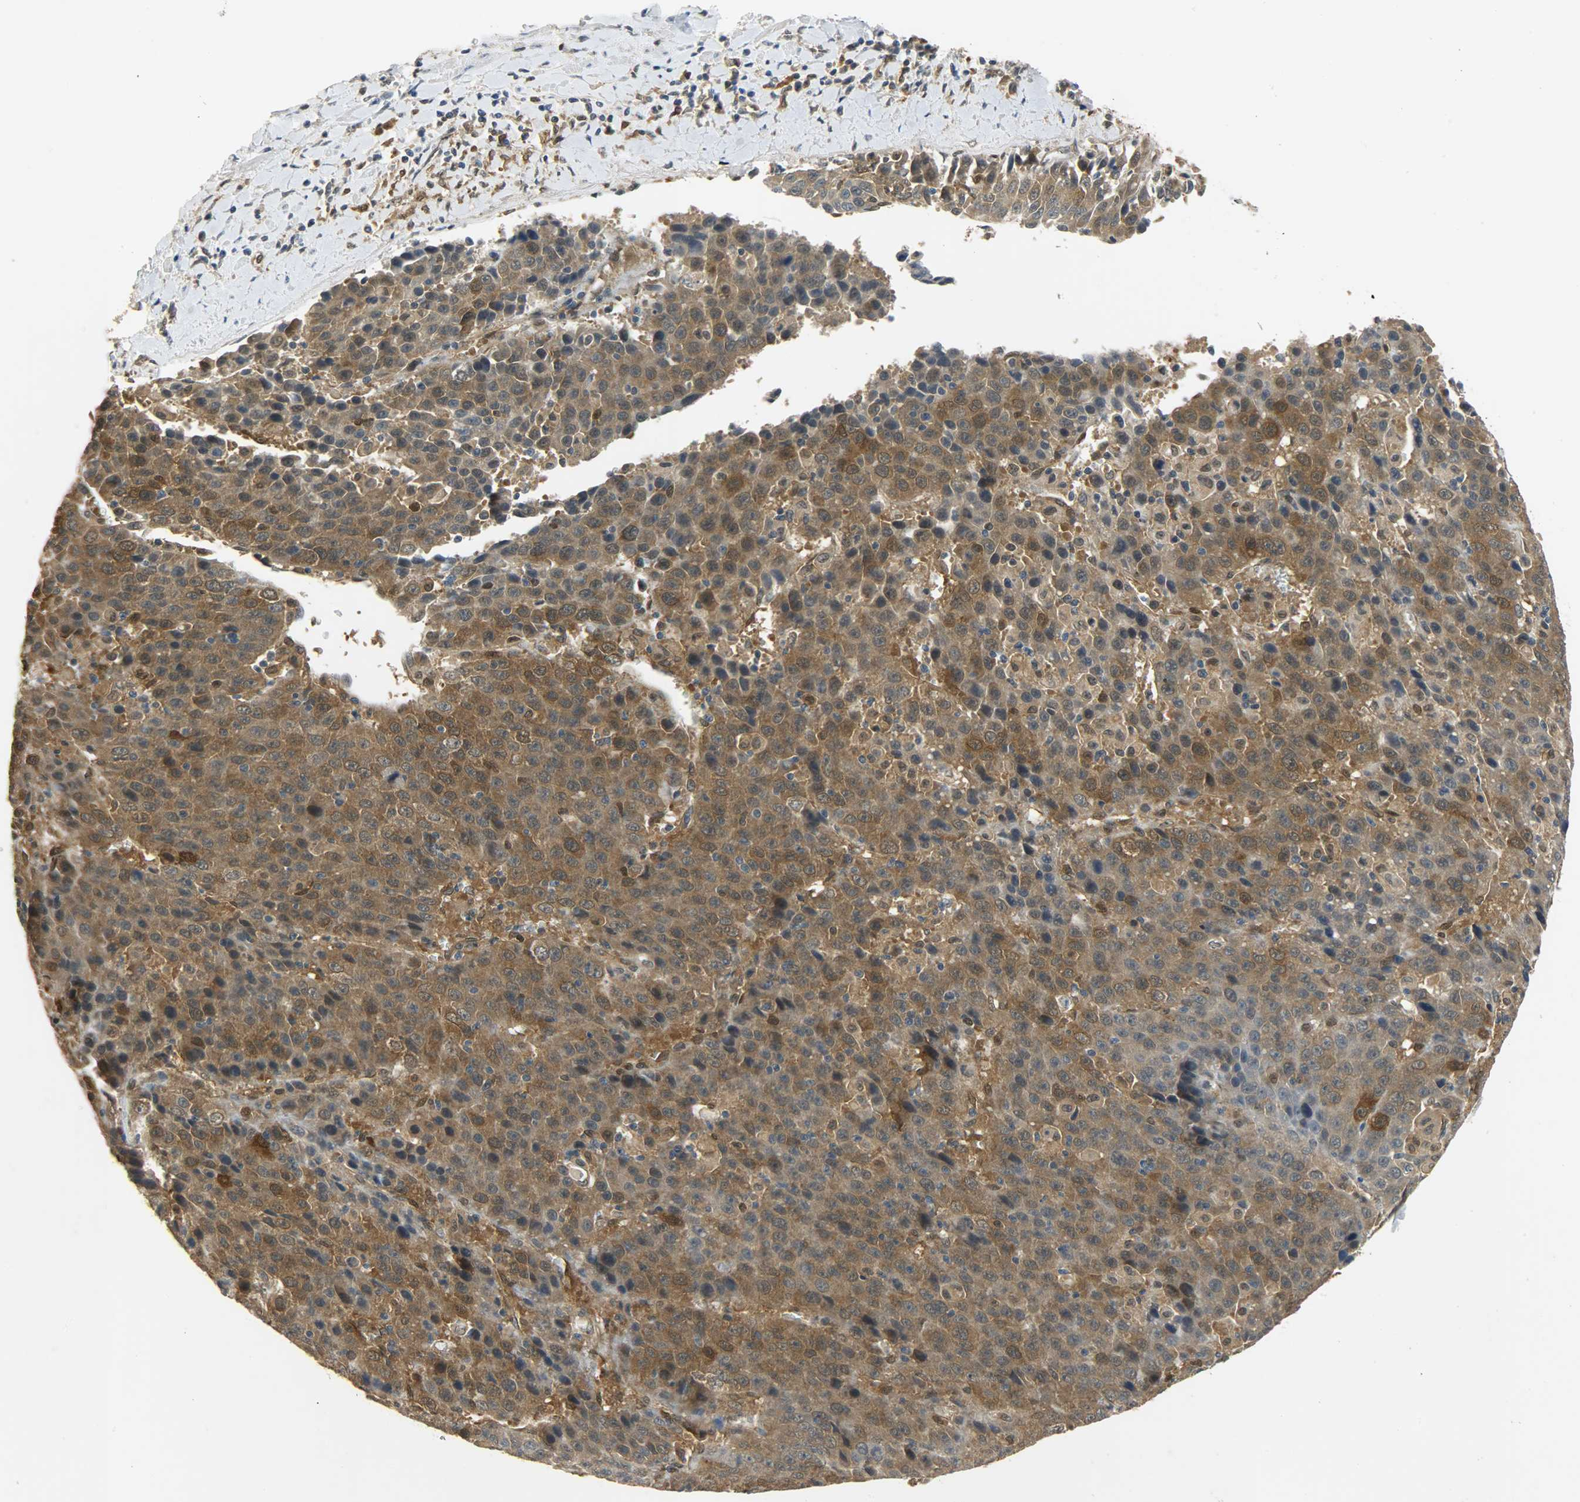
{"staining": {"intensity": "strong", "quantity": ">75%", "location": "cytoplasmic/membranous,nuclear"}, "tissue": "liver cancer", "cell_type": "Tumor cells", "image_type": "cancer", "snomed": [{"axis": "morphology", "description": "Carcinoma, Hepatocellular, NOS"}, {"axis": "topography", "description": "Liver"}], "caption": "There is high levels of strong cytoplasmic/membranous and nuclear staining in tumor cells of hepatocellular carcinoma (liver), as demonstrated by immunohistochemical staining (brown color).", "gene": "EIF4EBP1", "patient": {"sex": "female", "age": 53}}